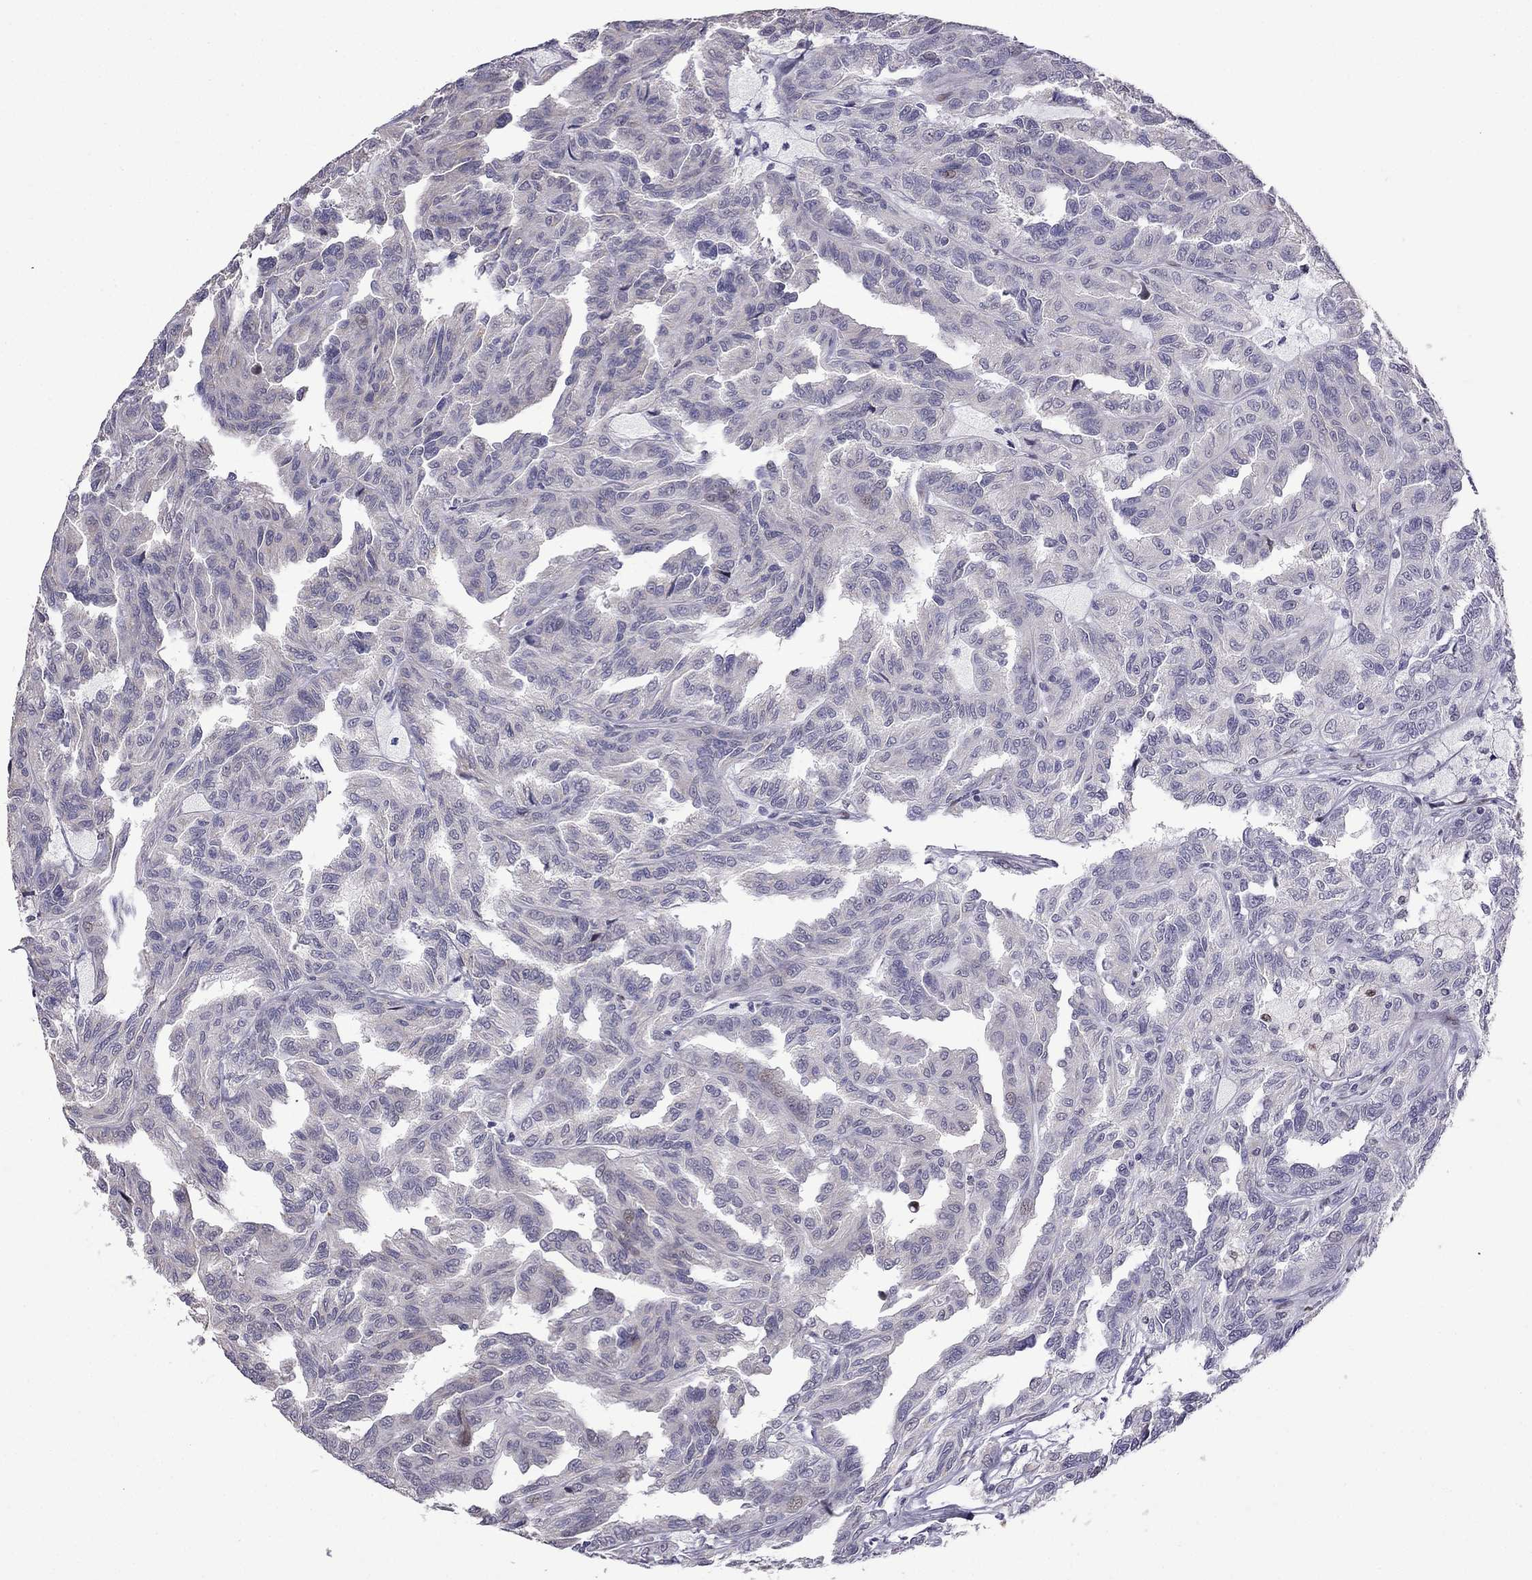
{"staining": {"intensity": "negative", "quantity": "none", "location": "none"}, "tissue": "renal cancer", "cell_type": "Tumor cells", "image_type": "cancer", "snomed": [{"axis": "morphology", "description": "Adenocarcinoma, NOS"}, {"axis": "topography", "description": "Kidney"}], "caption": "Immunohistochemistry photomicrograph of neoplastic tissue: adenocarcinoma (renal) stained with DAB exhibits no significant protein expression in tumor cells.", "gene": "CFAP70", "patient": {"sex": "male", "age": 79}}